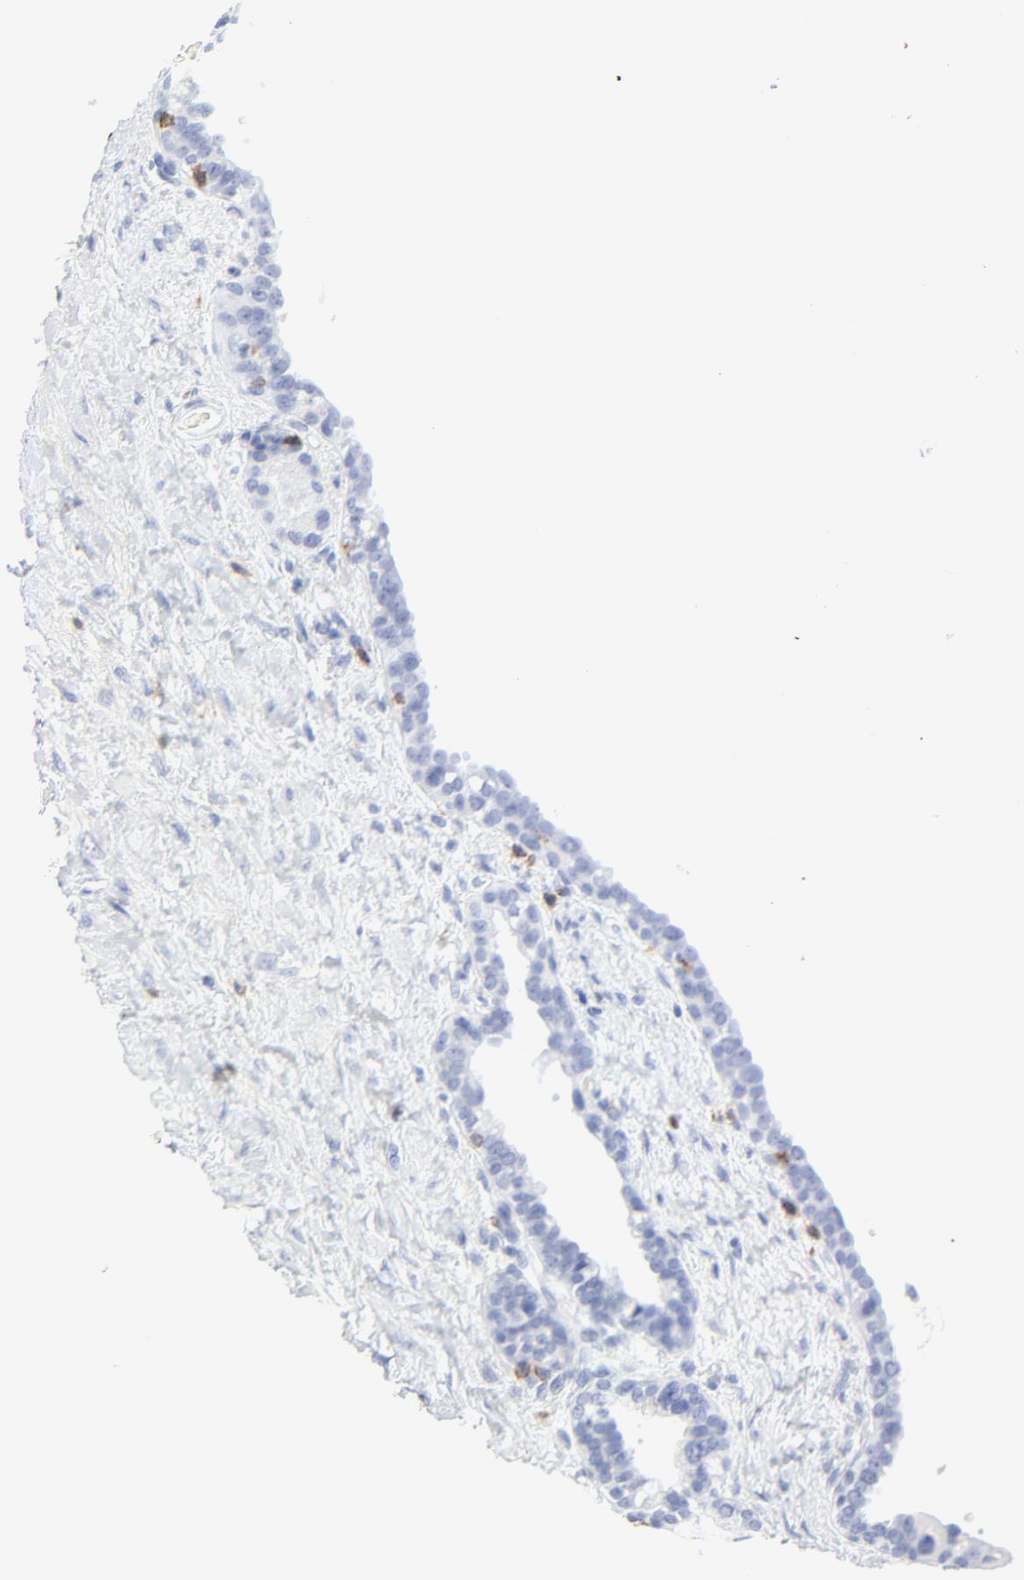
{"staining": {"intensity": "negative", "quantity": "none", "location": "none"}, "tissue": "seminal vesicle", "cell_type": "Glandular cells", "image_type": "normal", "snomed": [{"axis": "morphology", "description": "Normal tissue, NOS"}, {"axis": "topography", "description": "Seminal veicle"}], "caption": "Immunohistochemistry image of benign seminal vesicle: human seminal vesicle stained with DAB (3,3'-diaminobenzidine) exhibits no significant protein positivity in glandular cells. Nuclei are stained in blue.", "gene": "LCK", "patient": {"sex": "male", "age": 61}}